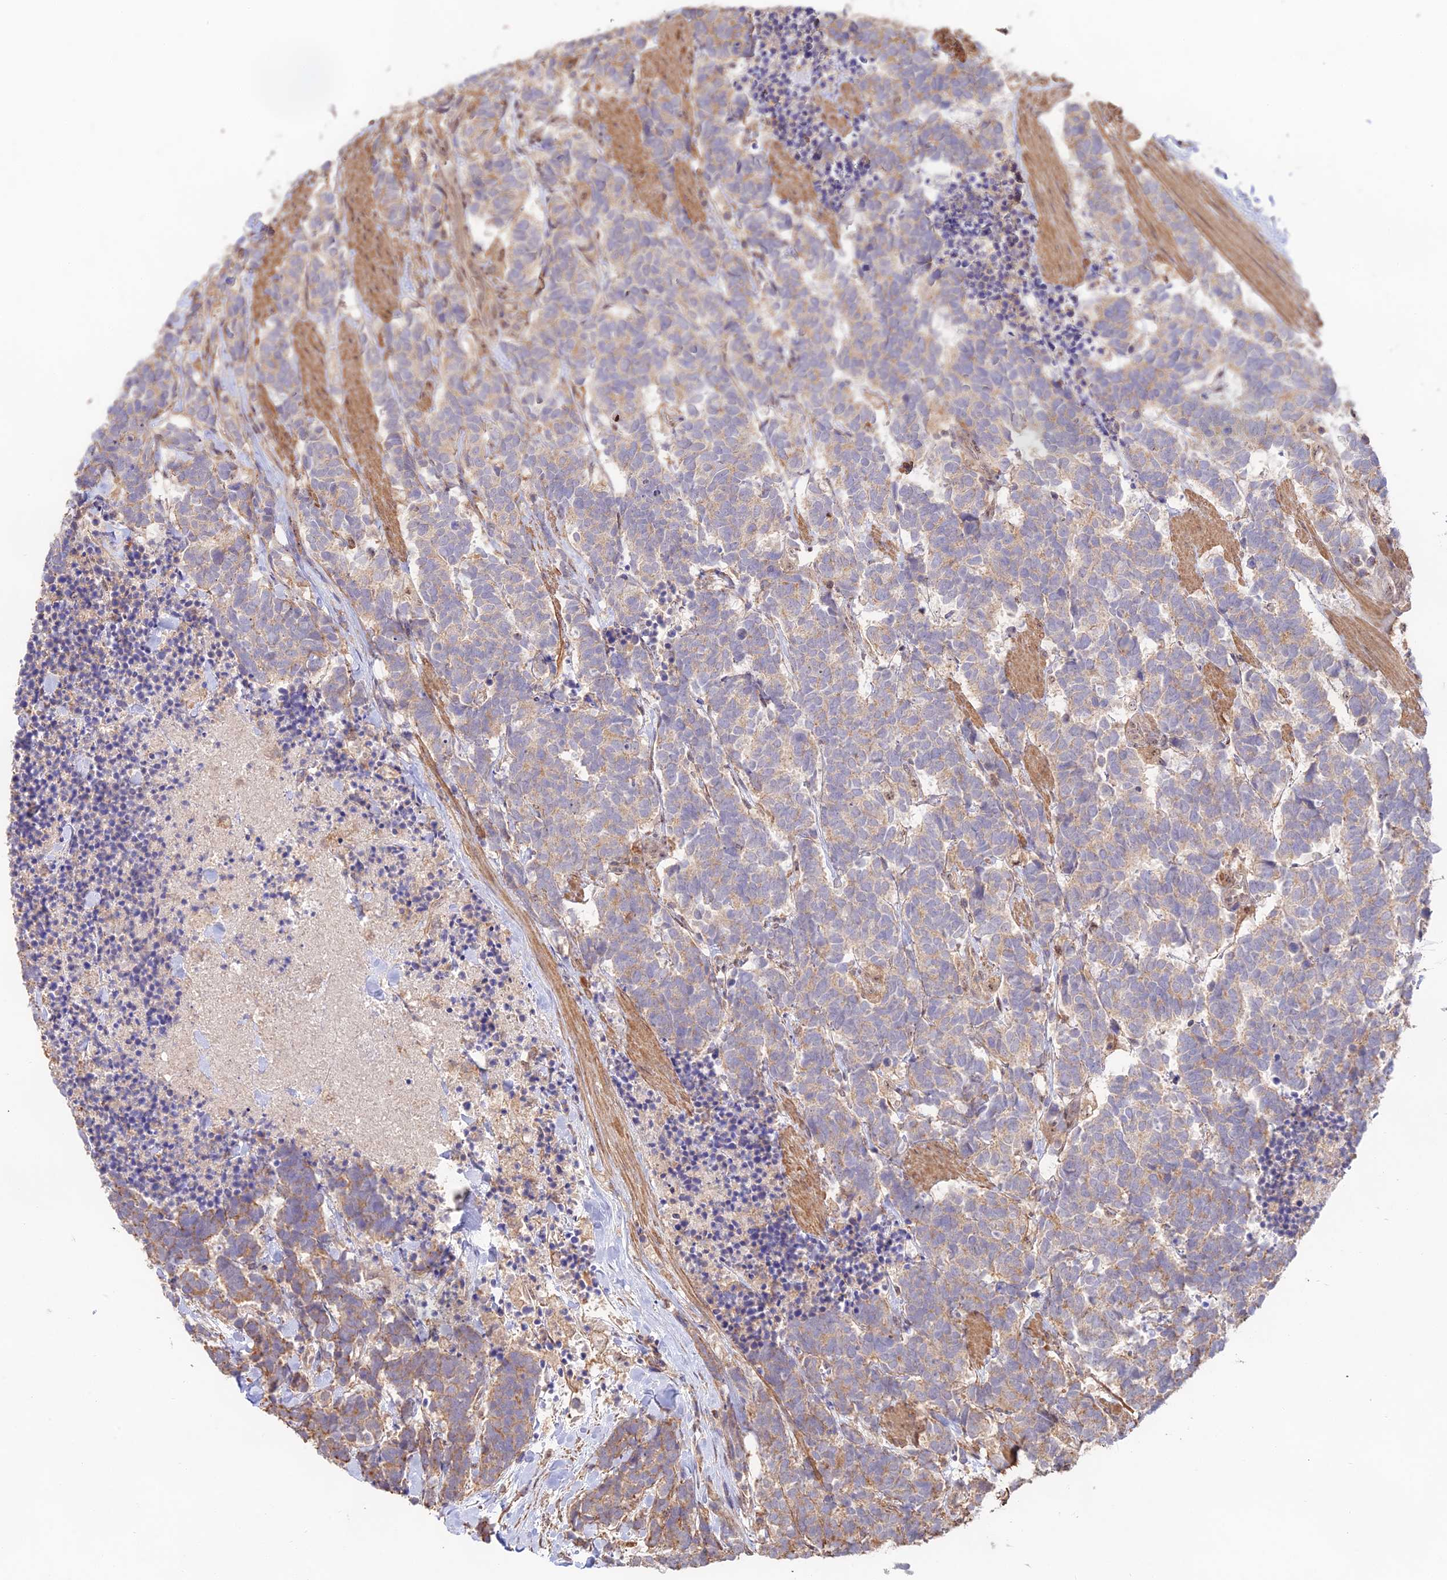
{"staining": {"intensity": "weak", "quantity": ">75%", "location": "cytoplasmic/membranous"}, "tissue": "carcinoid", "cell_type": "Tumor cells", "image_type": "cancer", "snomed": [{"axis": "morphology", "description": "Carcinoma, NOS"}, {"axis": "morphology", "description": "Carcinoid, malignant, NOS"}, {"axis": "topography", "description": "Prostate"}], "caption": "Tumor cells demonstrate weak cytoplasmic/membranous expression in approximately >75% of cells in carcinoid. (Stains: DAB in brown, nuclei in blue, Microscopy: brightfield microscopy at high magnification).", "gene": "CLCF1", "patient": {"sex": "male", "age": 57}}